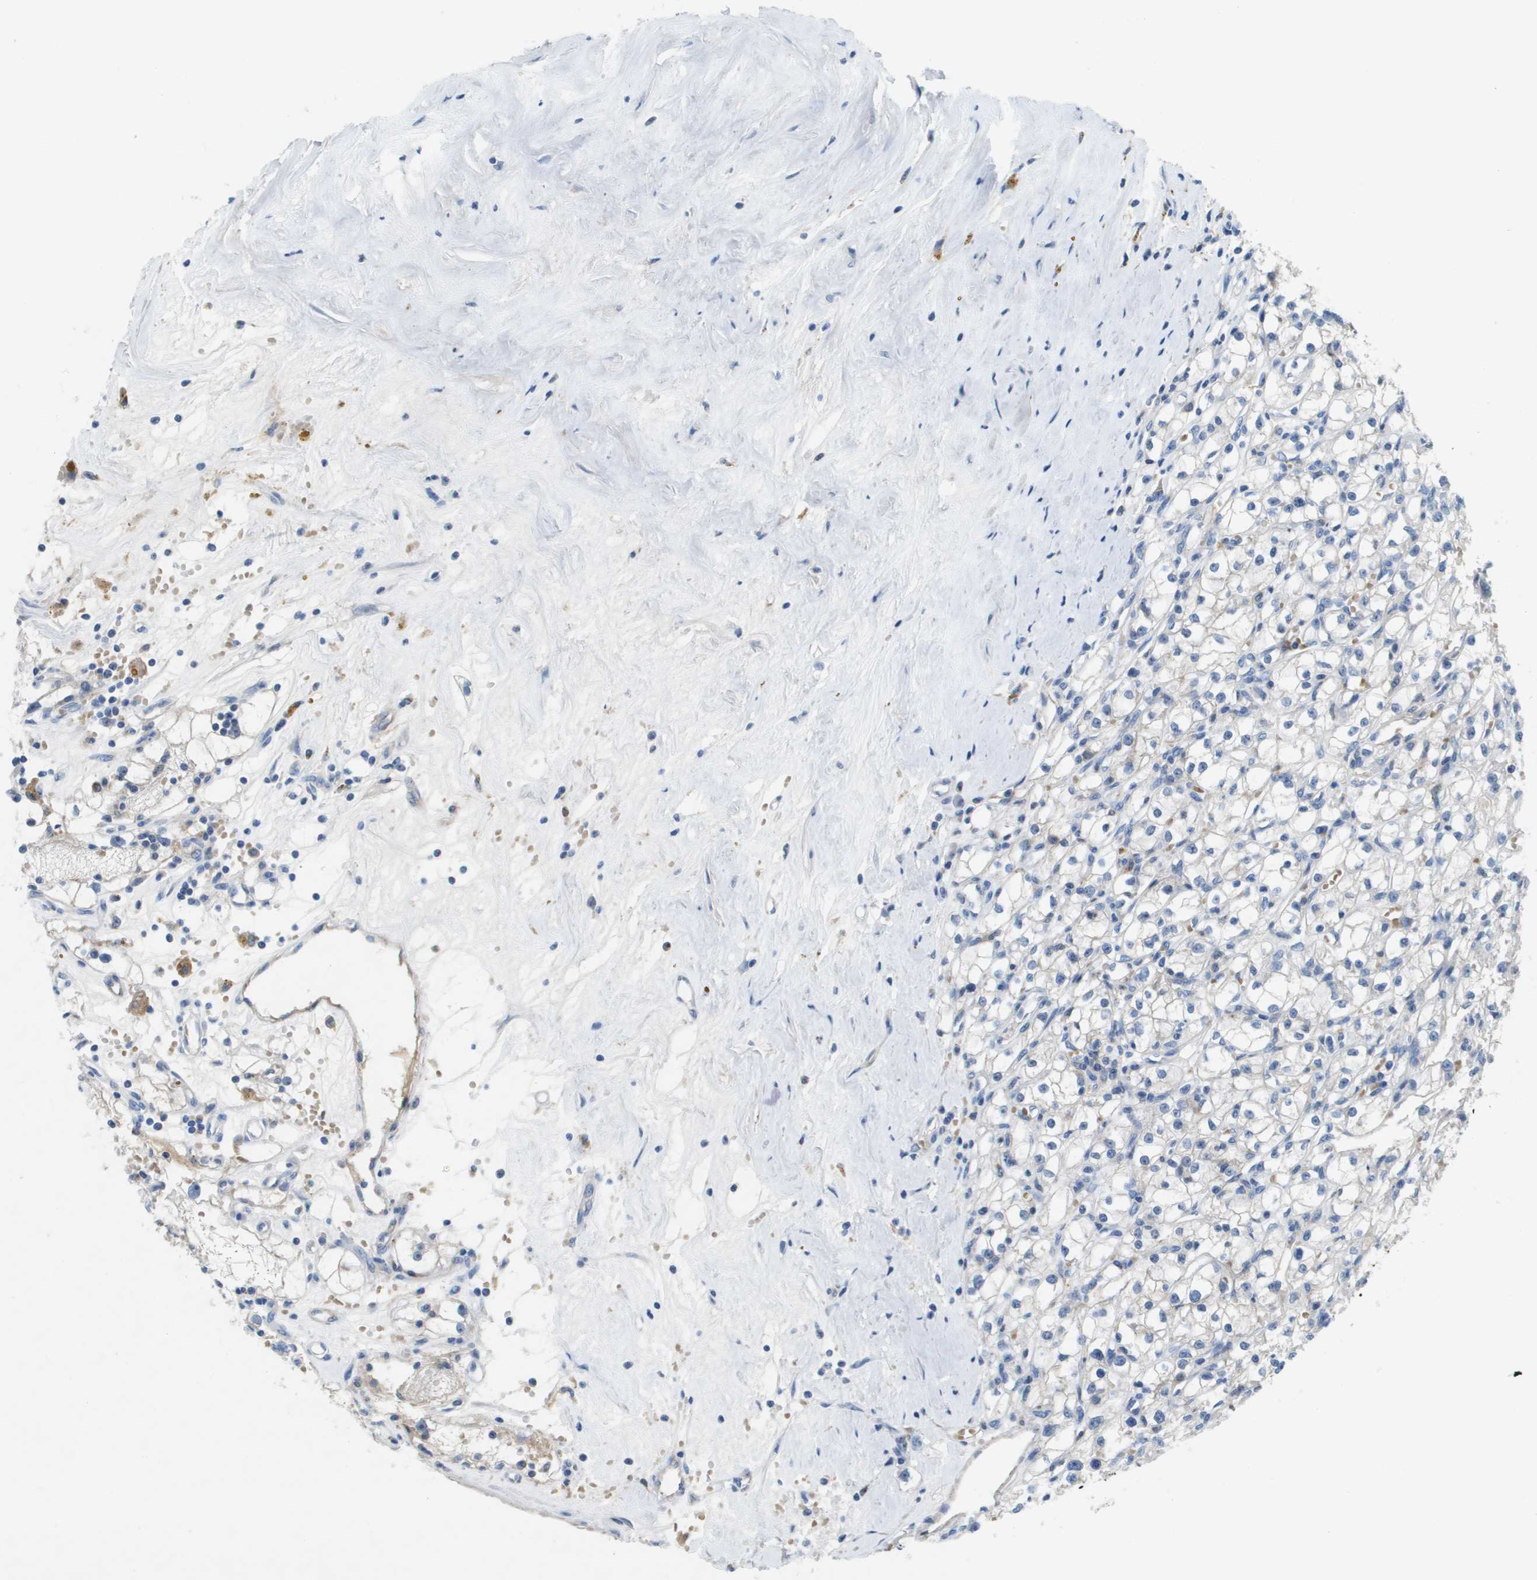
{"staining": {"intensity": "negative", "quantity": "none", "location": "none"}, "tissue": "renal cancer", "cell_type": "Tumor cells", "image_type": "cancer", "snomed": [{"axis": "morphology", "description": "Adenocarcinoma, NOS"}, {"axis": "topography", "description": "Kidney"}], "caption": "Immunohistochemical staining of renal cancer demonstrates no significant expression in tumor cells.", "gene": "LIPG", "patient": {"sex": "male", "age": 56}}